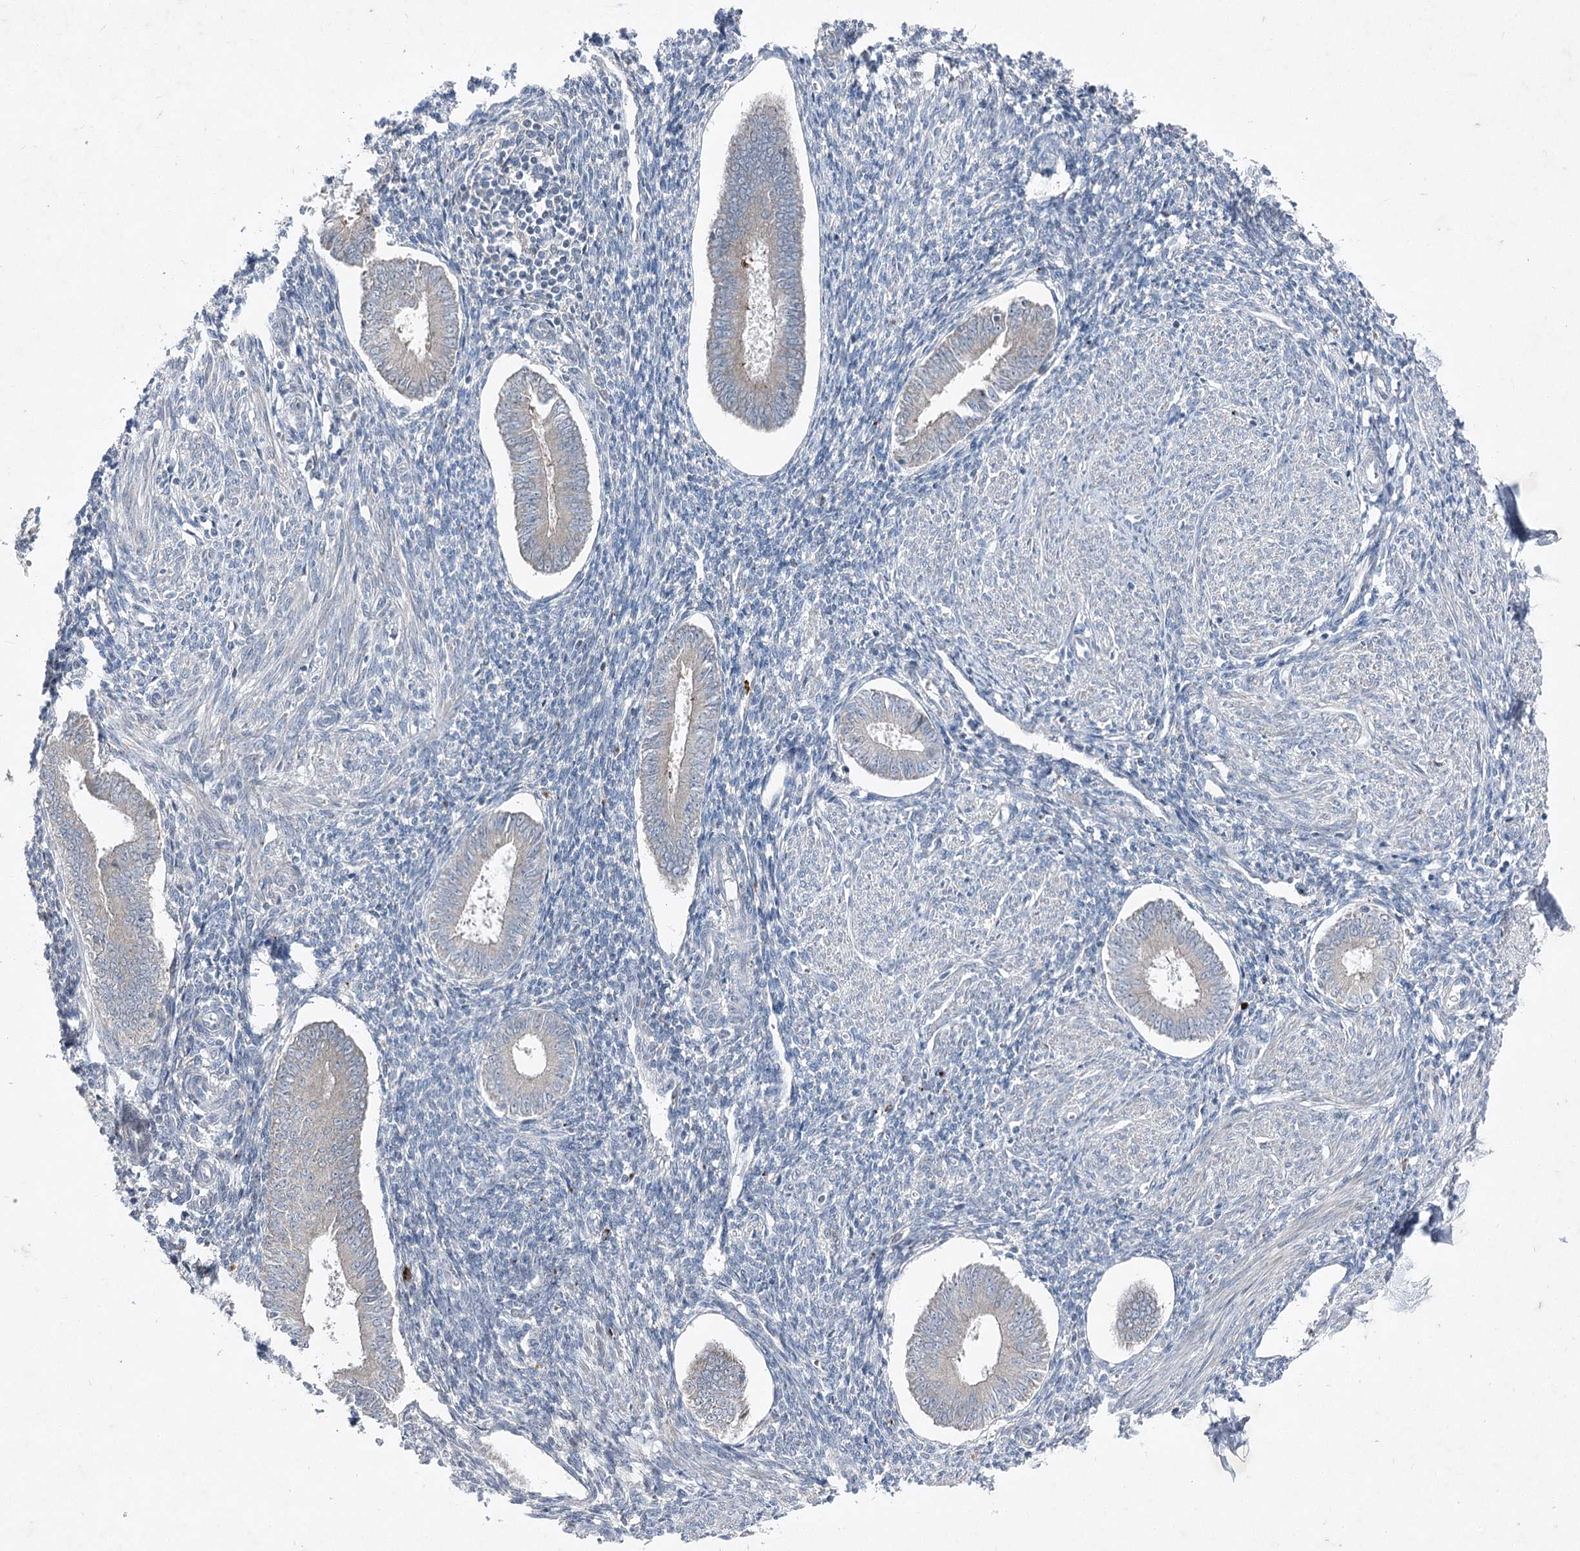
{"staining": {"intensity": "negative", "quantity": "none", "location": "none"}, "tissue": "endometrium", "cell_type": "Cells in endometrial stroma", "image_type": "normal", "snomed": [{"axis": "morphology", "description": "Normal tissue, NOS"}, {"axis": "topography", "description": "Uterus"}, {"axis": "topography", "description": "Endometrium"}], "caption": "Immunohistochemical staining of unremarkable endometrium demonstrates no significant staining in cells in endometrial stroma.", "gene": "ENSG00000285330", "patient": {"sex": "female", "age": 48}}